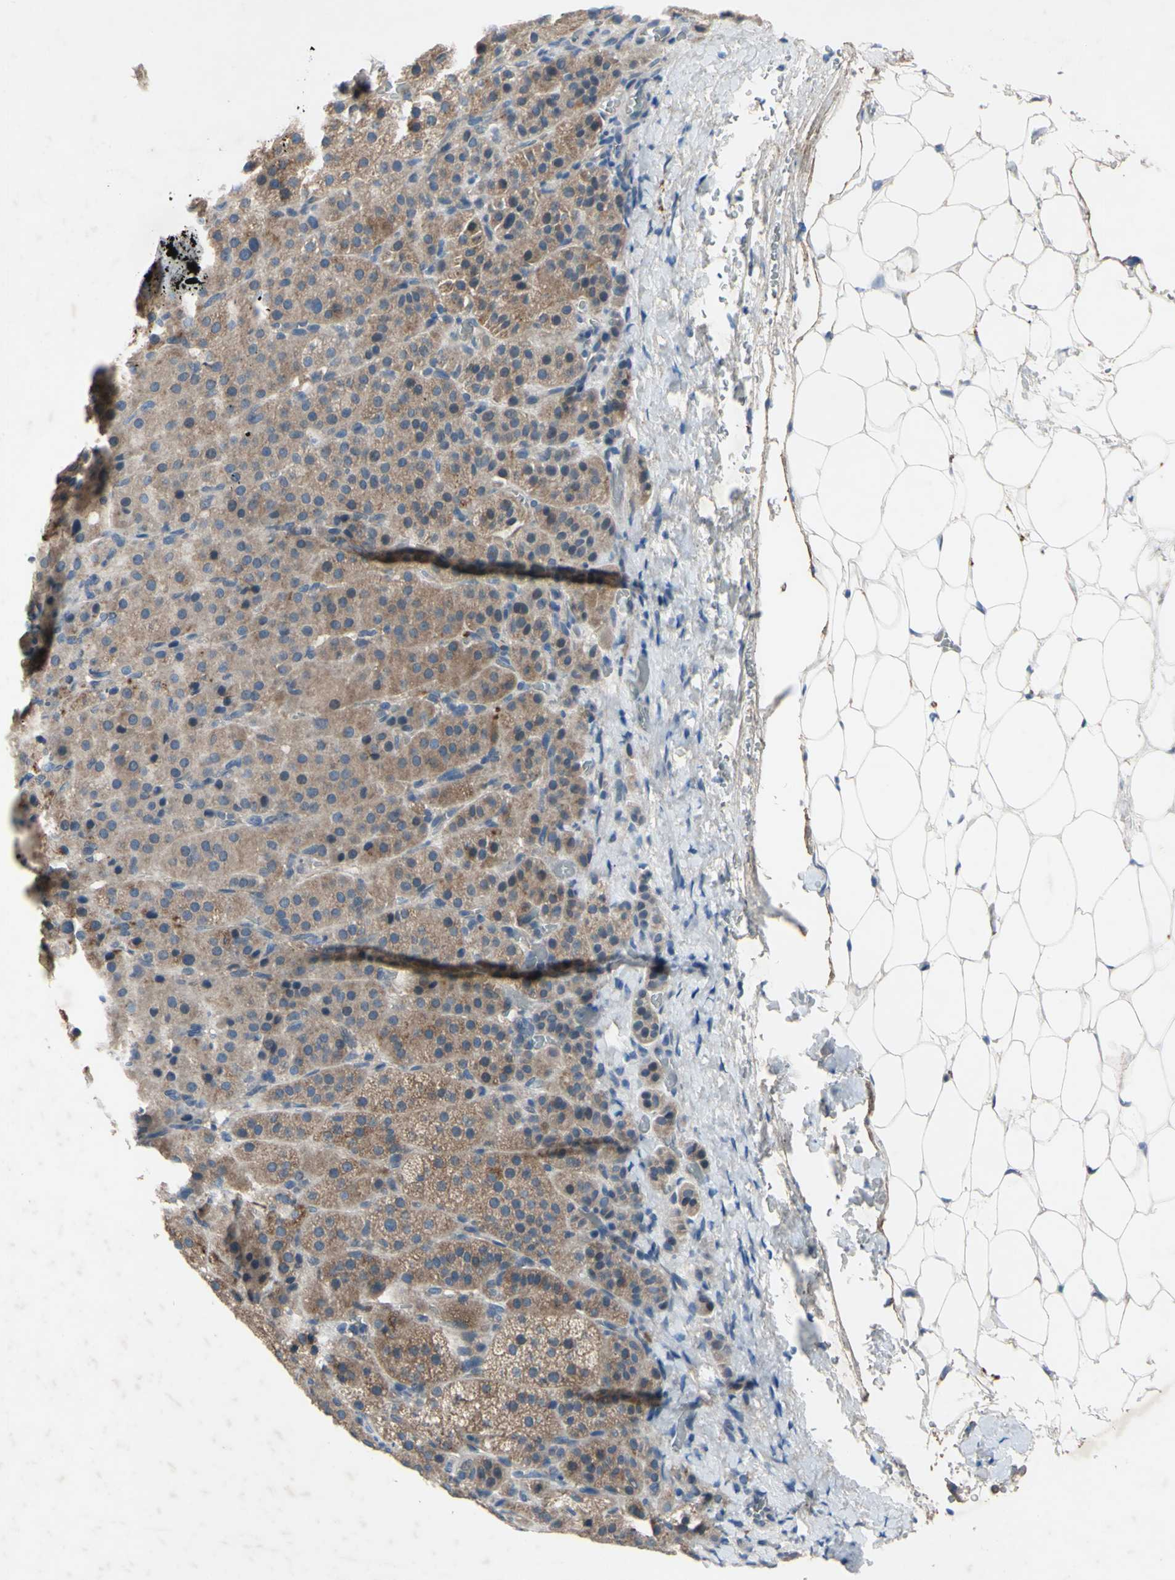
{"staining": {"intensity": "moderate", "quantity": "25%-75%", "location": "cytoplasmic/membranous"}, "tissue": "adrenal gland", "cell_type": "Glandular cells", "image_type": "normal", "snomed": [{"axis": "morphology", "description": "Normal tissue, NOS"}, {"axis": "topography", "description": "Adrenal gland"}], "caption": "An image of human adrenal gland stained for a protein shows moderate cytoplasmic/membranous brown staining in glandular cells.", "gene": "HILPDA", "patient": {"sex": "female", "age": 57}}